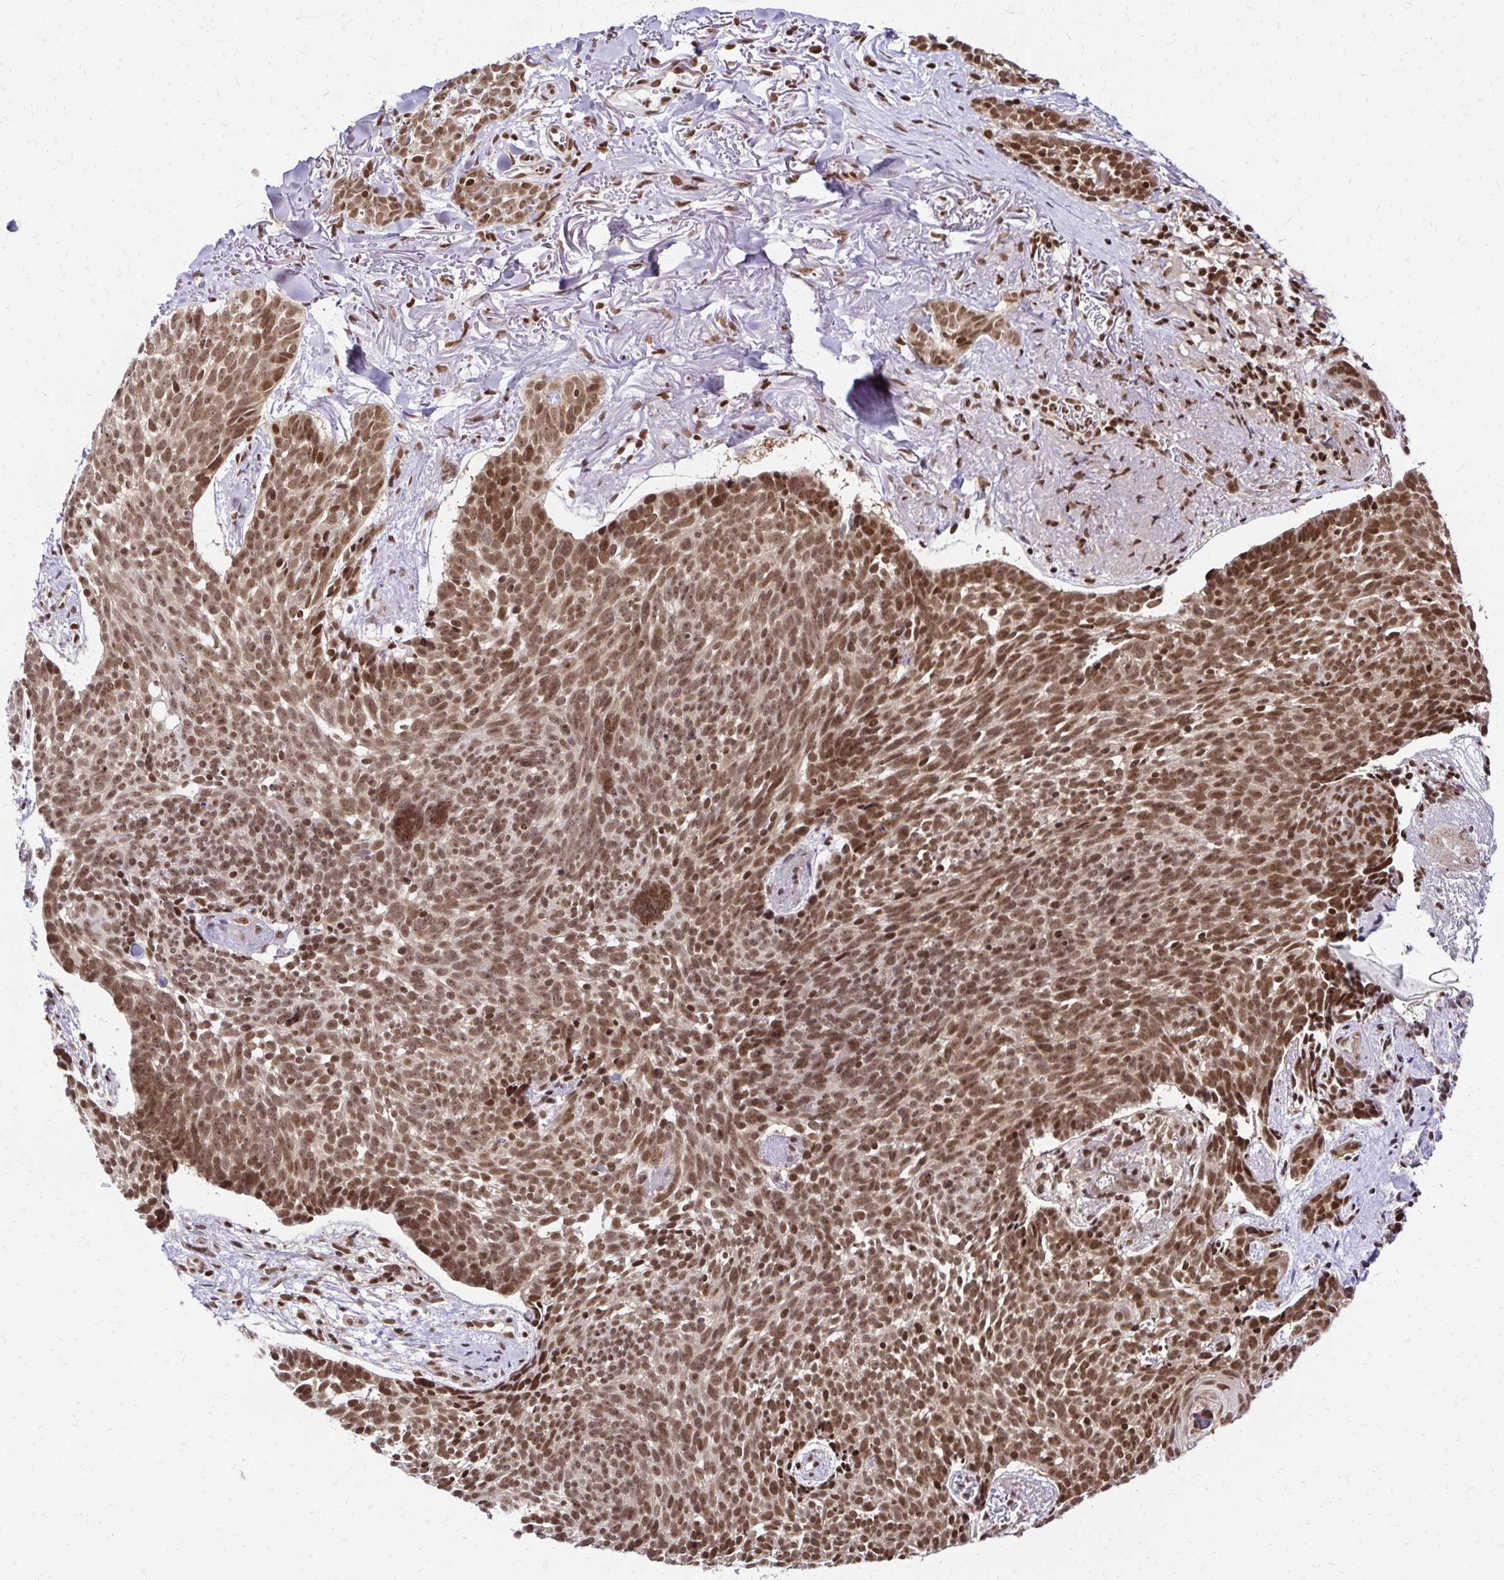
{"staining": {"intensity": "moderate", "quantity": ">75%", "location": "nuclear"}, "tissue": "skin cancer", "cell_type": "Tumor cells", "image_type": "cancer", "snomed": [{"axis": "morphology", "description": "Basal cell carcinoma"}, {"axis": "morphology", "description": "BCC, high aggressive"}, {"axis": "topography", "description": "Skin"}], "caption": "Immunohistochemical staining of human bcc,  high aggressive (skin) reveals medium levels of moderate nuclear positivity in approximately >75% of tumor cells. (Brightfield microscopy of DAB IHC at high magnification).", "gene": "GLYR1", "patient": {"sex": "female", "age": 86}}